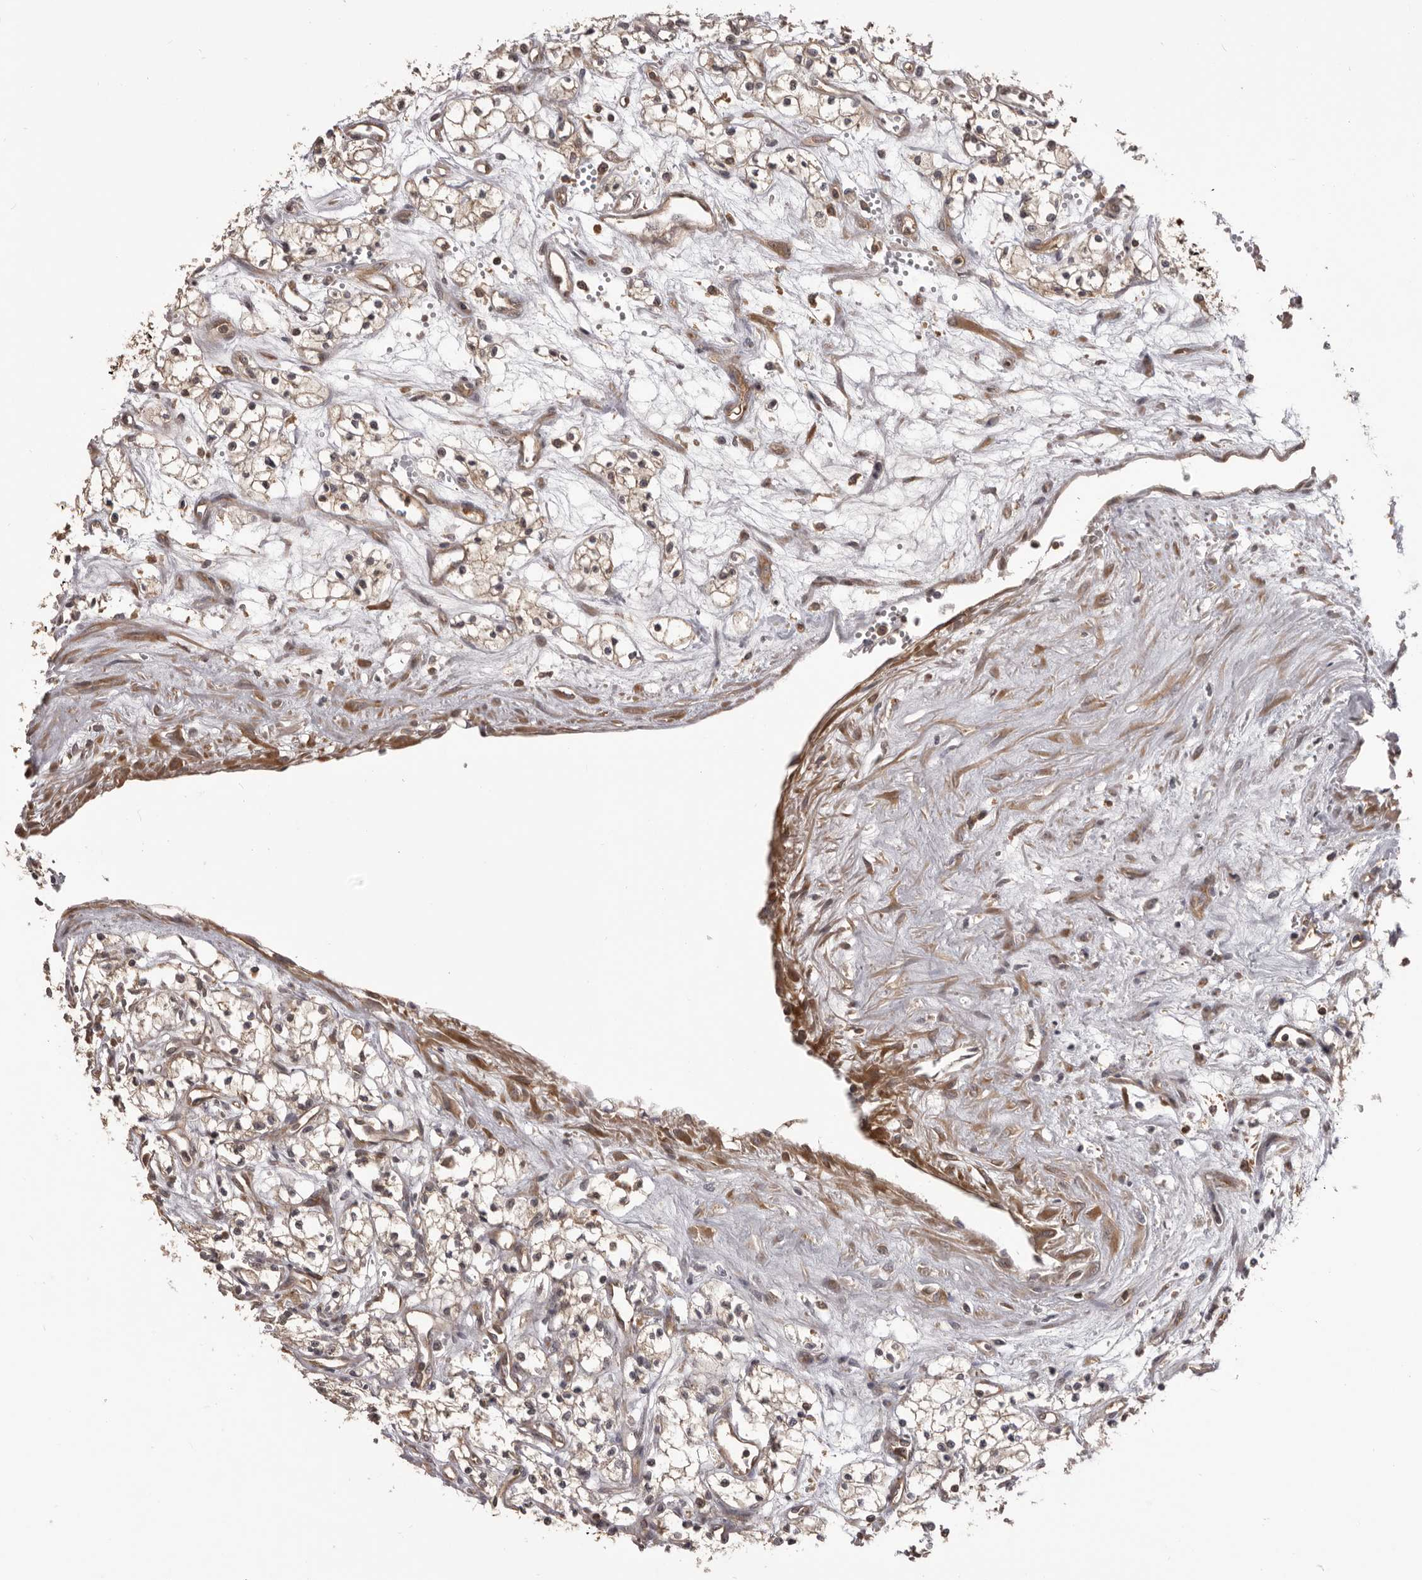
{"staining": {"intensity": "weak", "quantity": ">75%", "location": "cytoplasmic/membranous"}, "tissue": "renal cancer", "cell_type": "Tumor cells", "image_type": "cancer", "snomed": [{"axis": "morphology", "description": "Adenocarcinoma, NOS"}, {"axis": "topography", "description": "Kidney"}], "caption": "Immunohistochemical staining of renal cancer demonstrates low levels of weak cytoplasmic/membranous expression in about >75% of tumor cells.", "gene": "HBS1L", "patient": {"sex": "male", "age": 59}}